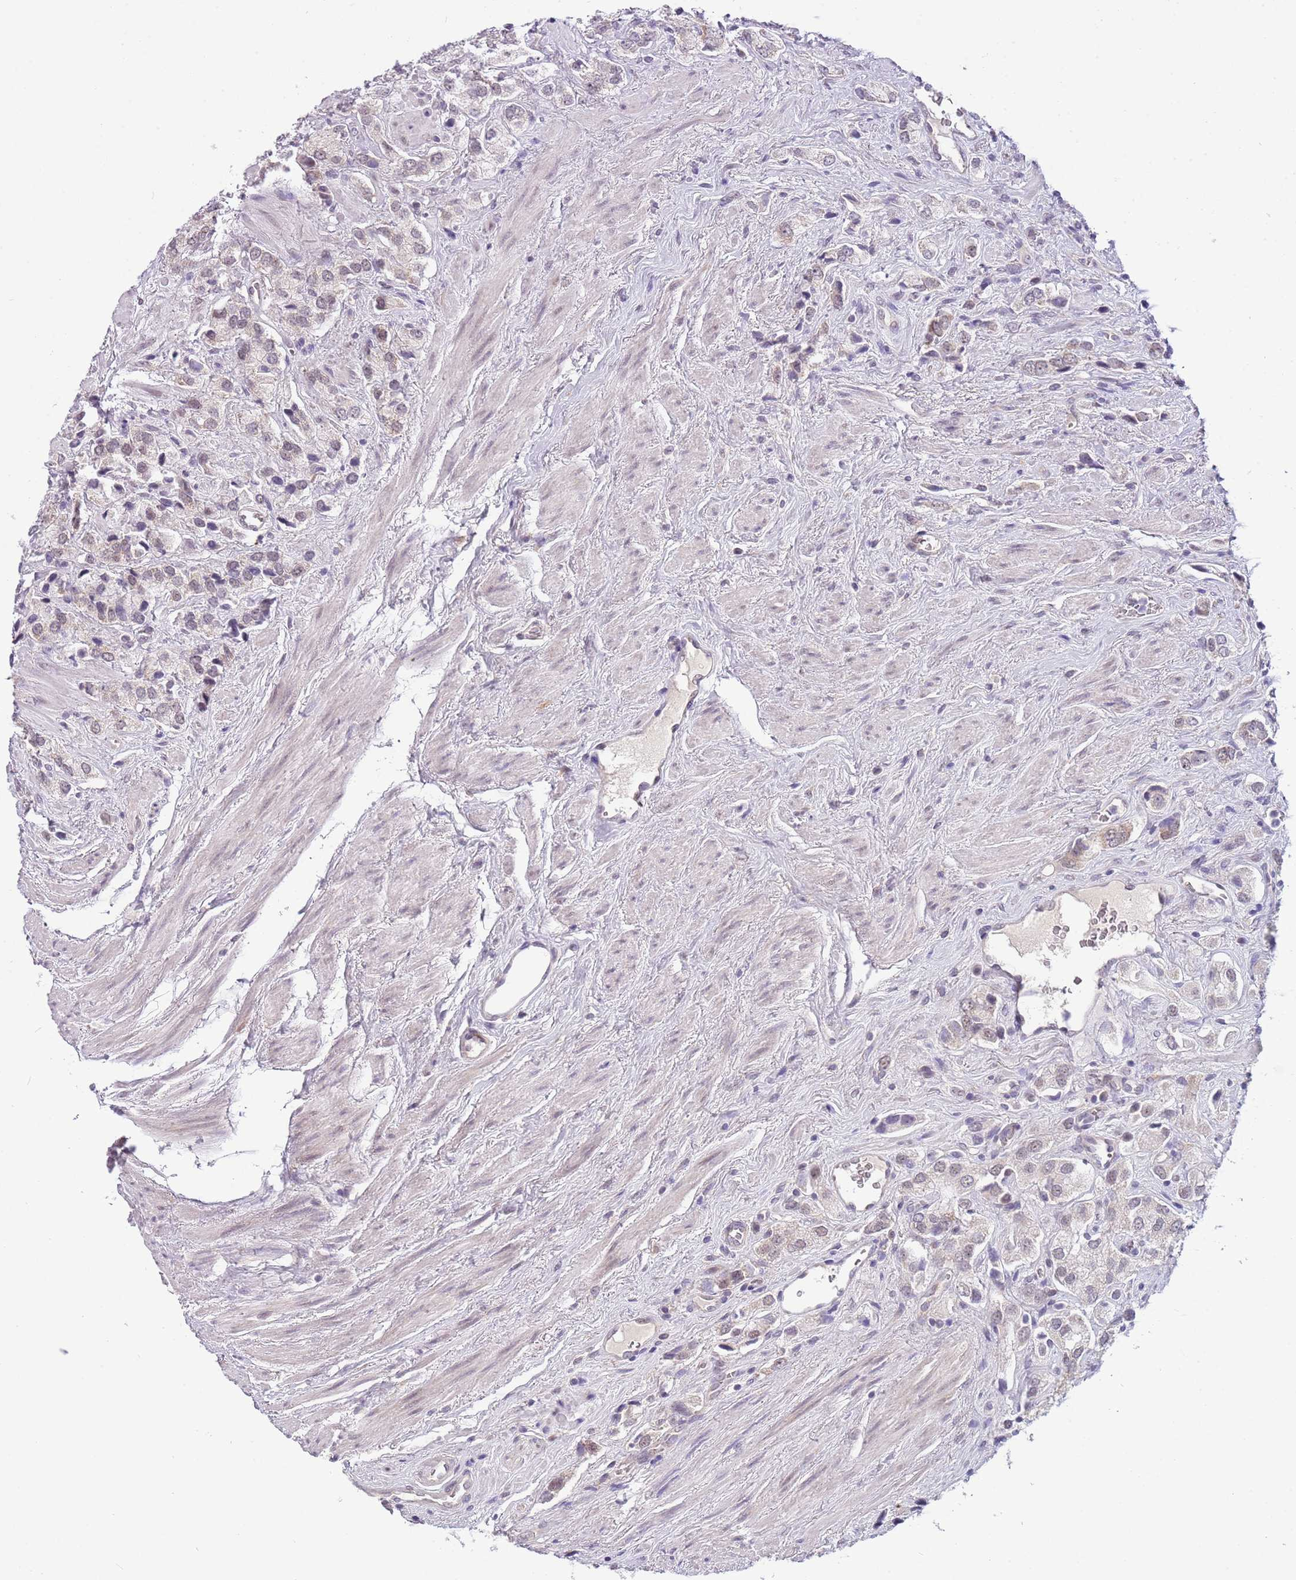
{"staining": {"intensity": "weak", "quantity": "<25%", "location": "nuclear"}, "tissue": "prostate cancer", "cell_type": "Tumor cells", "image_type": "cancer", "snomed": [{"axis": "morphology", "description": "Adenocarcinoma, High grade"}, {"axis": "topography", "description": "Prostate and seminal vesicle, NOS"}], "caption": "The image reveals no significant staining in tumor cells of prostate cancer (adenocarcinoma (high-grade)).", "gene": "FAM120C", "patient": {"sex": "male", "age": 64}}